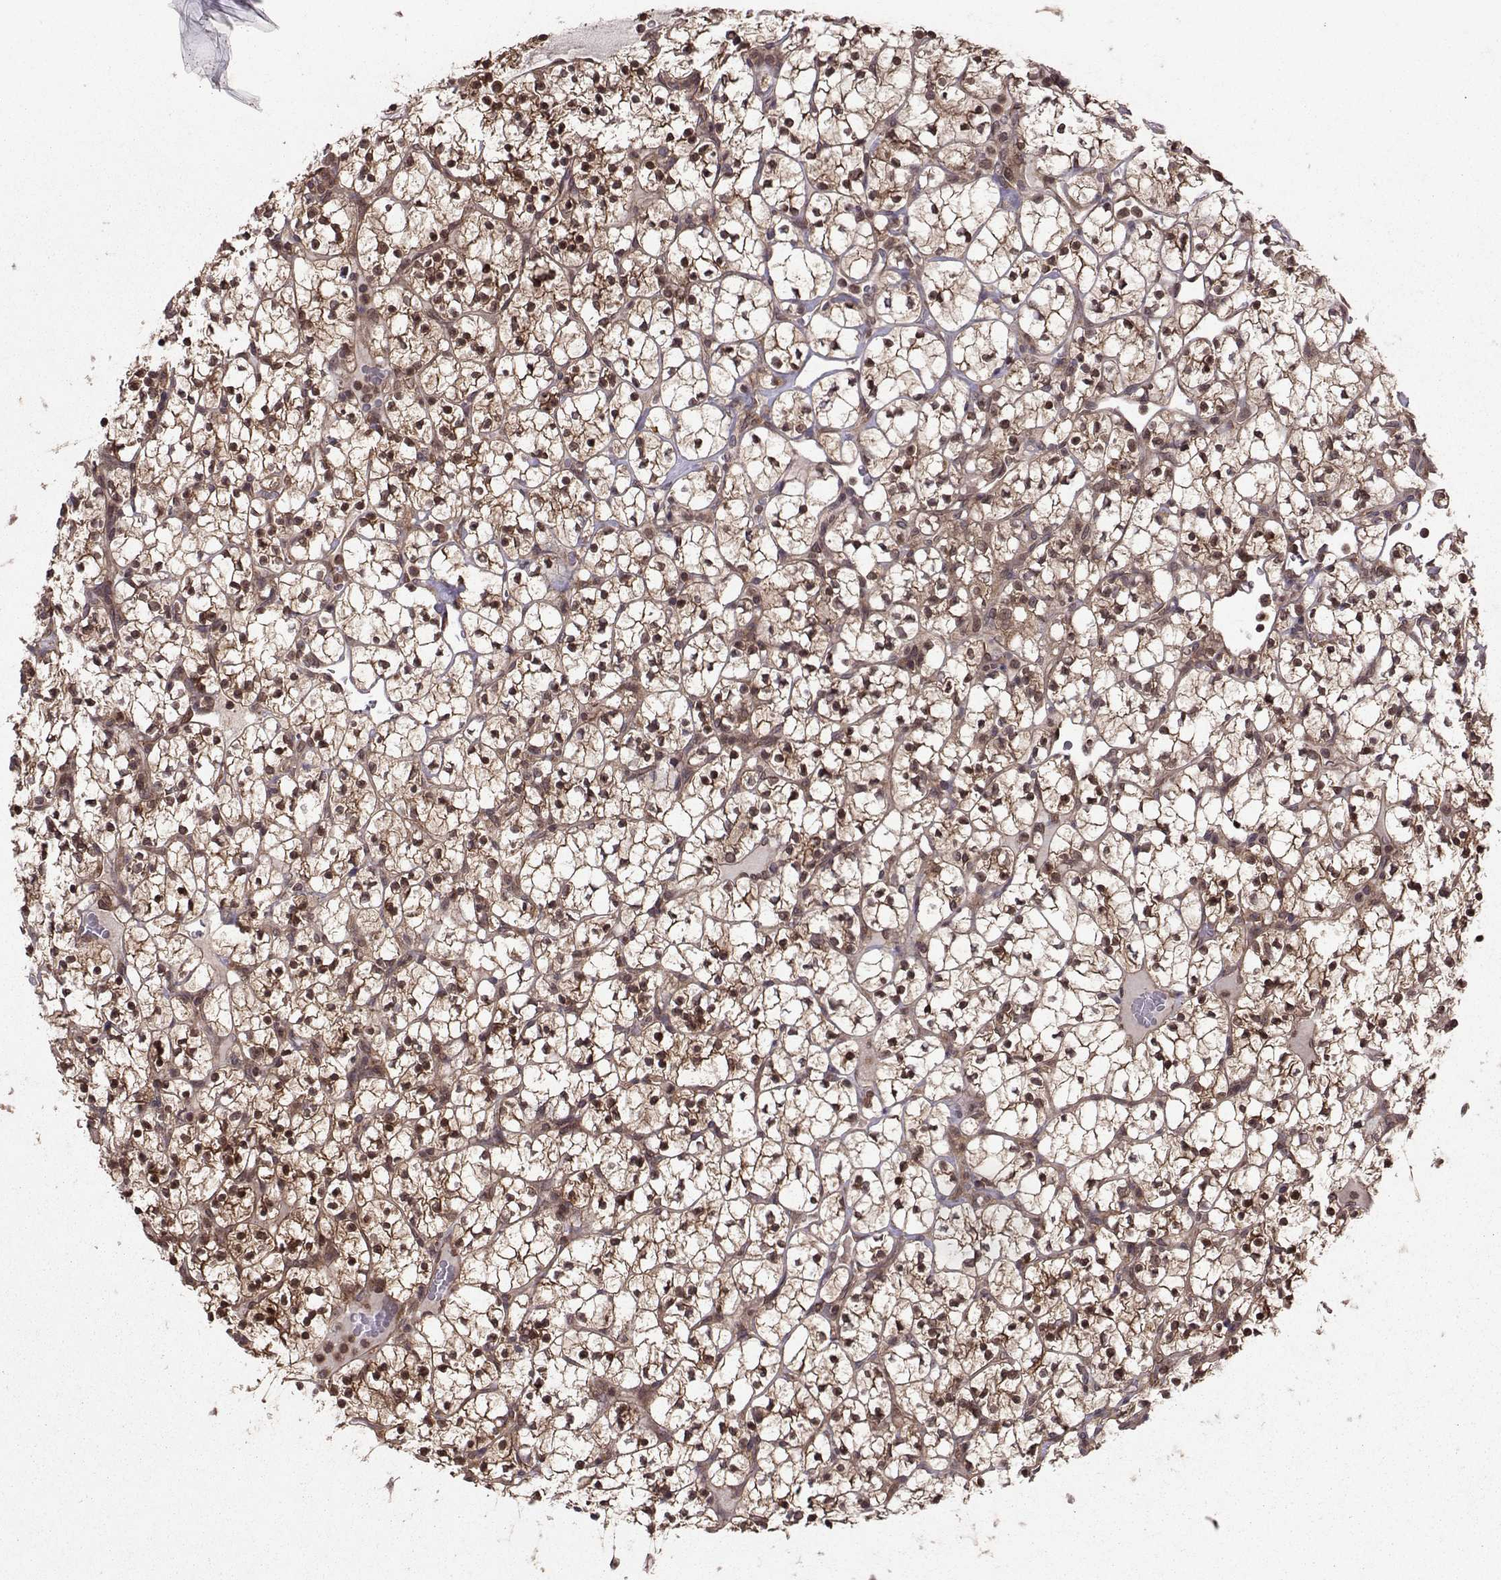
{"staining": {"intensity": "strong", "quantity": "25%-75%", "location": "cytoplasmic/membranous,nuclear"}, "tissue": "renal cancer", "cell_type": "Tumor cells", "image_type": "cancer", "snomed": [{"axis": "morphology", "description": "Adenocarcinoma, NOS"}, {"axis": "topography", "description": "Kidney"}], "caption": "Adenocarcinoma (renal) stained with a brown dye reveals strong cytoplasmic/membranous and nuclear positive expression in about 25%-75% of tumor cells.", "gene": "PPP2R2A", "patient": {"sex": "female", "age": 89}}